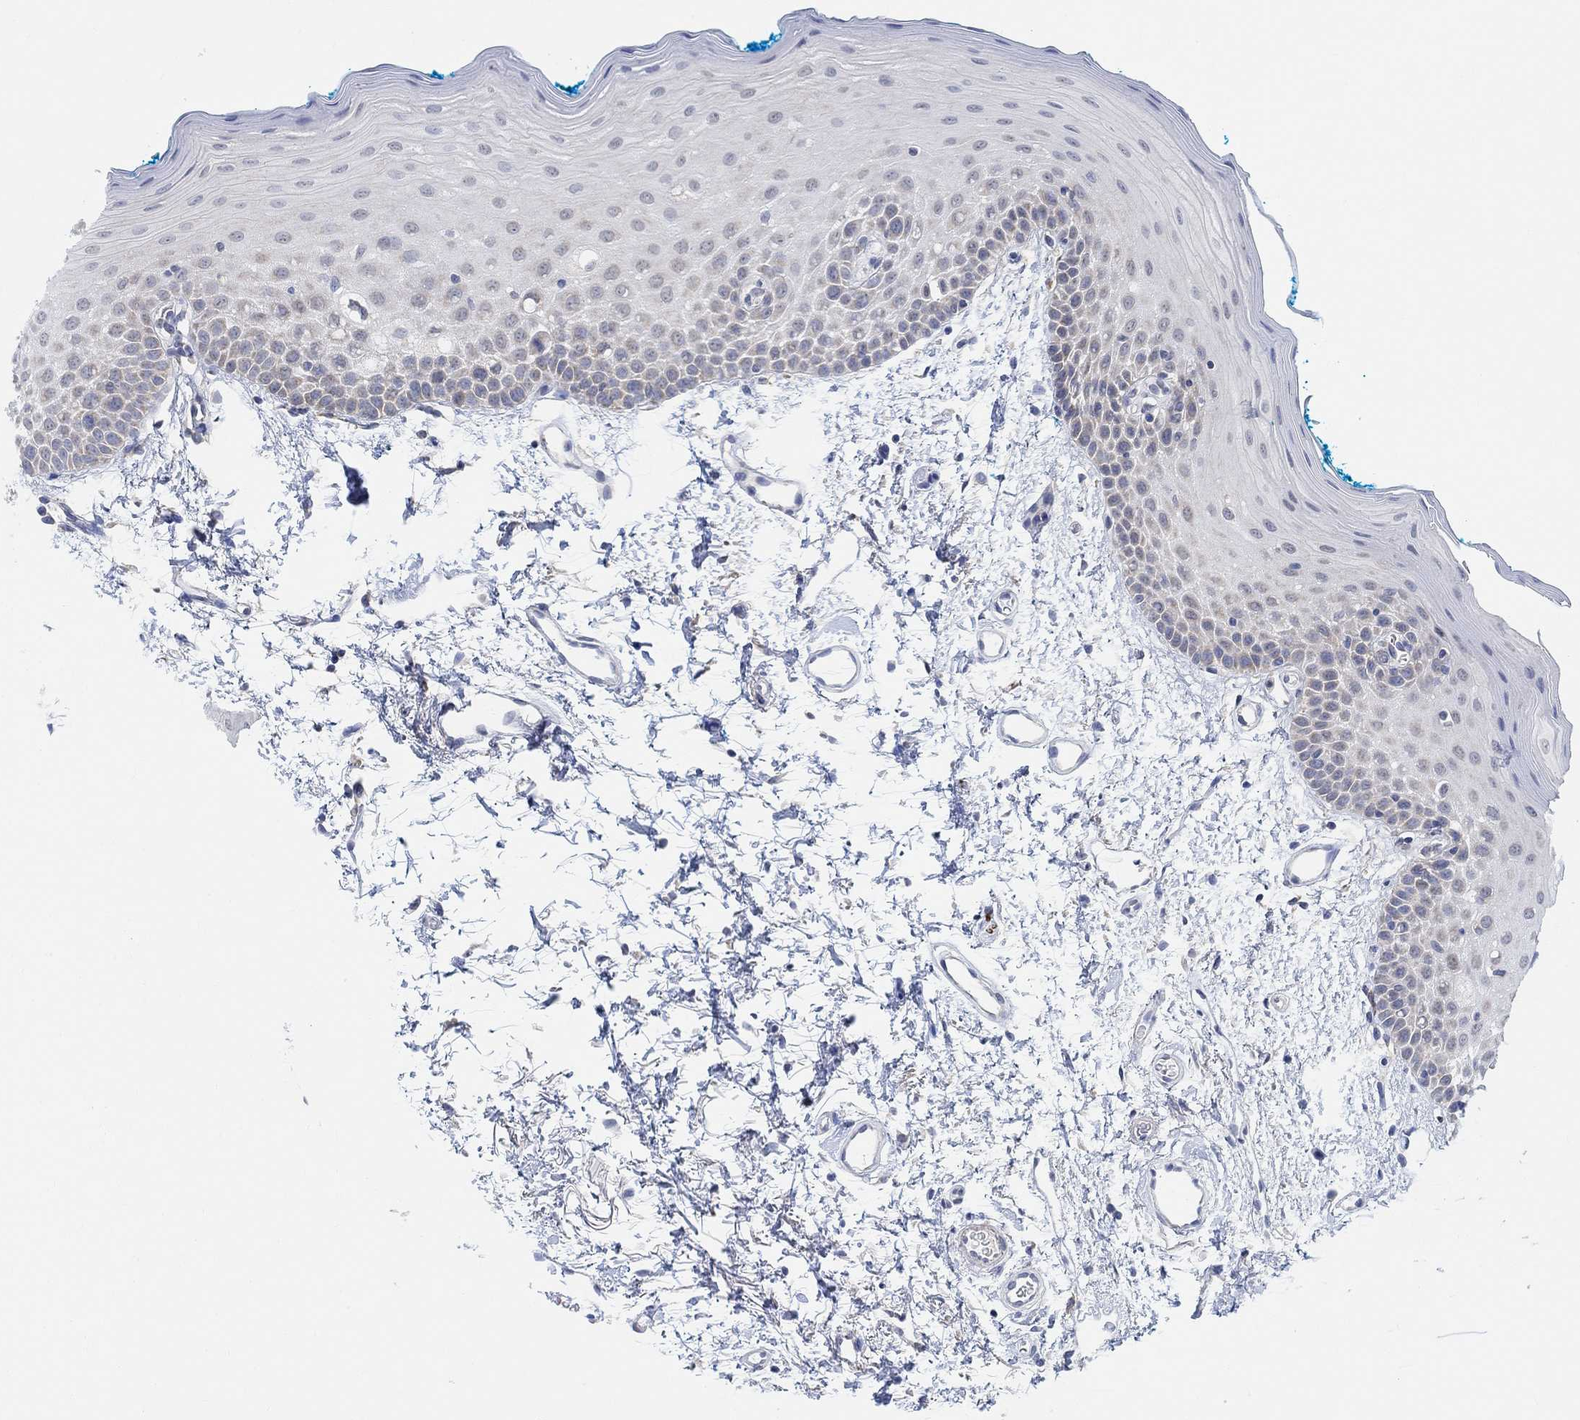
{"staining": {"intensity": "negative", "quantity": "none", "location": "none"}, "tissue": "oral mucosa", "cell_type": "Squamous epithelial cells", "image_type": "normal", "snomed": [{"axis": "morphology", "description": "Normal tissue, NOS"}, {"axis": "morphology", "description": "Squamous cell carcinoma, NOS"}, {"axis": "topography", "description": "Oral tissue"}, {"axis": "topography", "description": "Head-Neck"}], "caption": "Immunohistochemical staining of benign human oral mucosa exhibits no significant positivity in squamous epithelial cells. (DAB (3,3'-diaminobenzidine) immunohistochemistry visualized using brightfield microscopy, high magnification).", "gene": "RIMS1", "patient": {"sex": "female", "age": 75}}